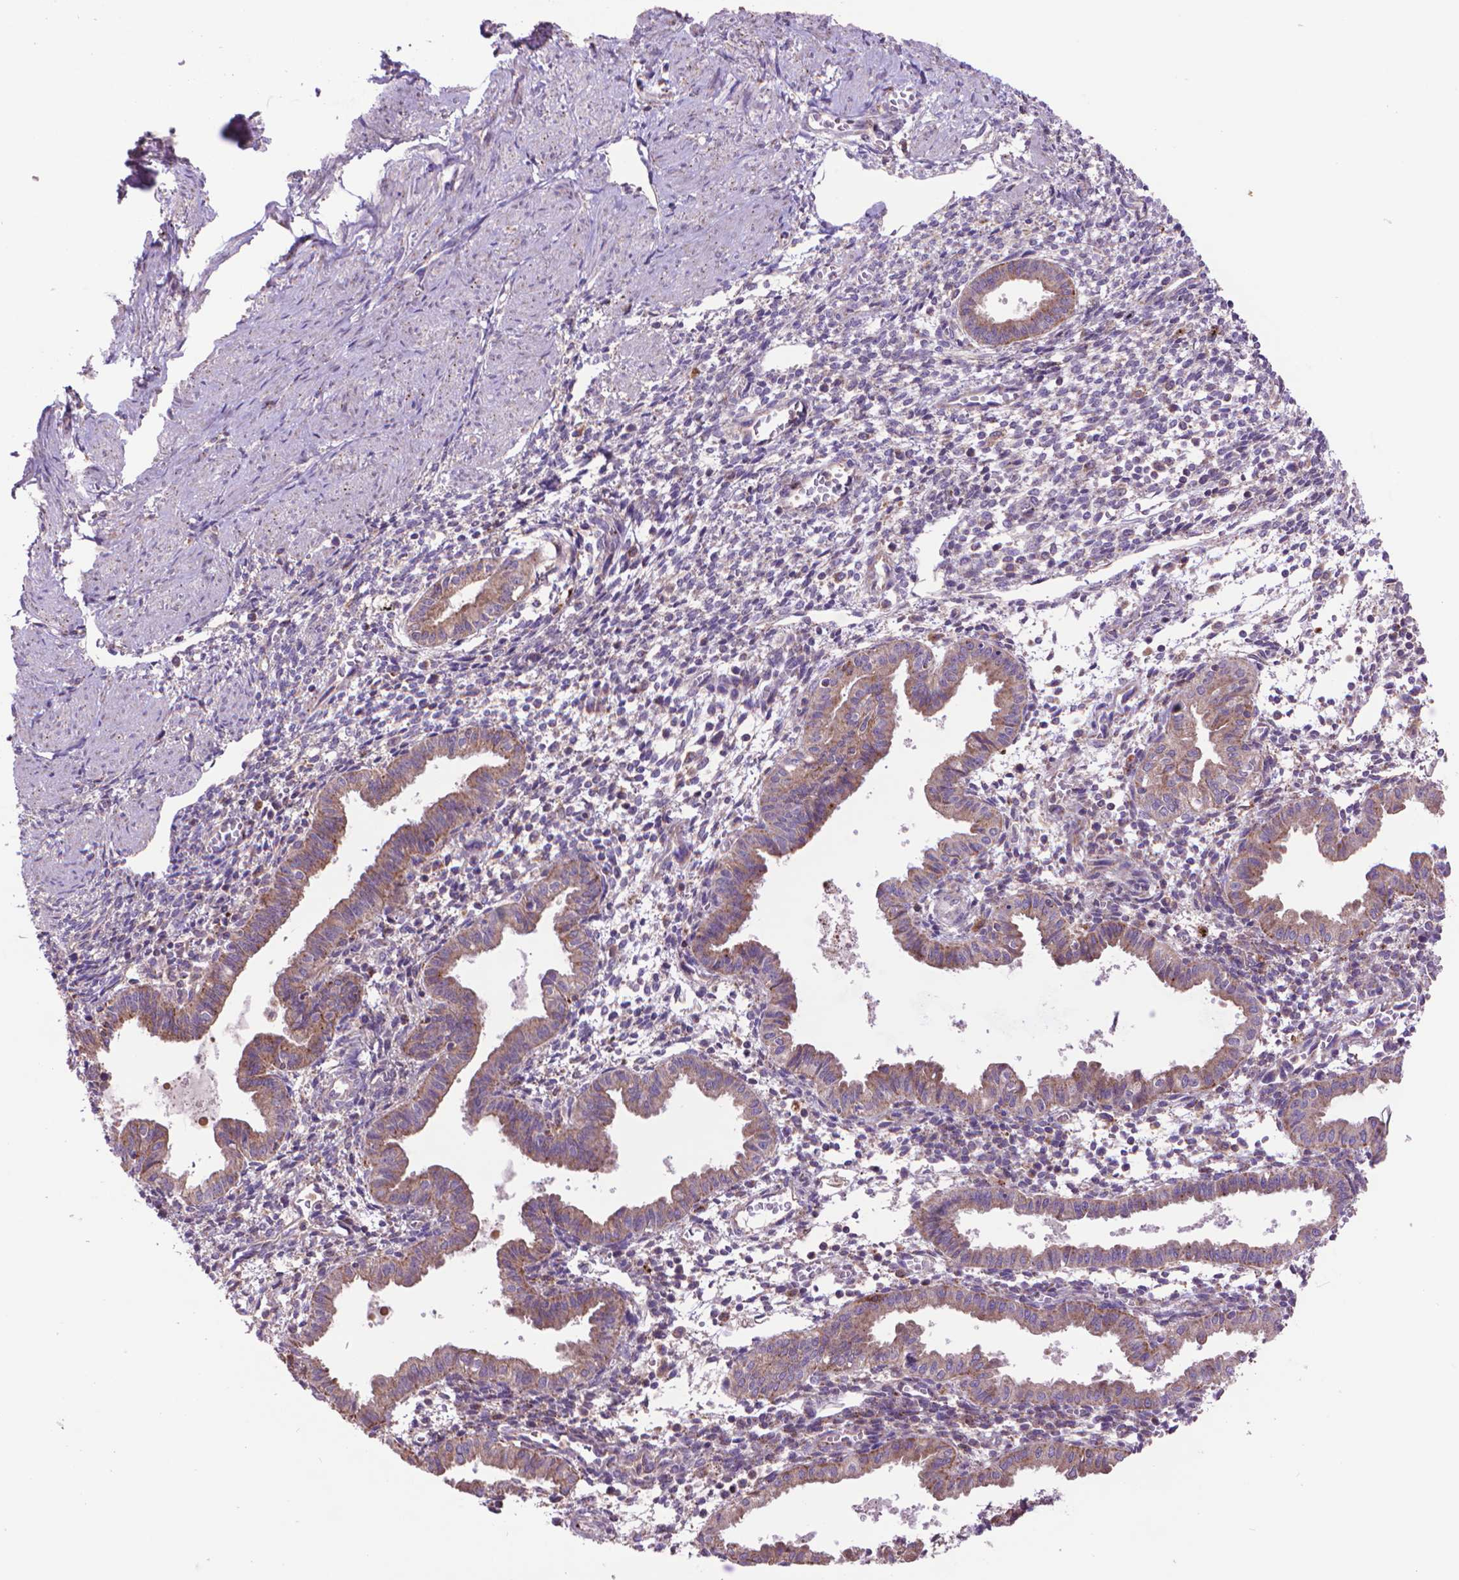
{"staining": {"intensity": "weak", "quantity": "<25%", "location": "cytoplasmic/membranous"}, "tissue": "endometrium", "cell_type": "Cells in endometrial stroma", "image_type": "normal", "snomed": [{"axis": "morphology", "description": "Normal tissue, NOS"}, {"axis": "topography", "description": "Endometrium"}], "caption": "Benign endometrium was stained to show a protein in brown. There is no significant staining in cells in endometrial stroma. The staining is performed using DAB brown chromogen with nuclei counter-stained in using hematoxylin.", "gene": "GLB1", "patient": {"sex": "female", "age": 37}}